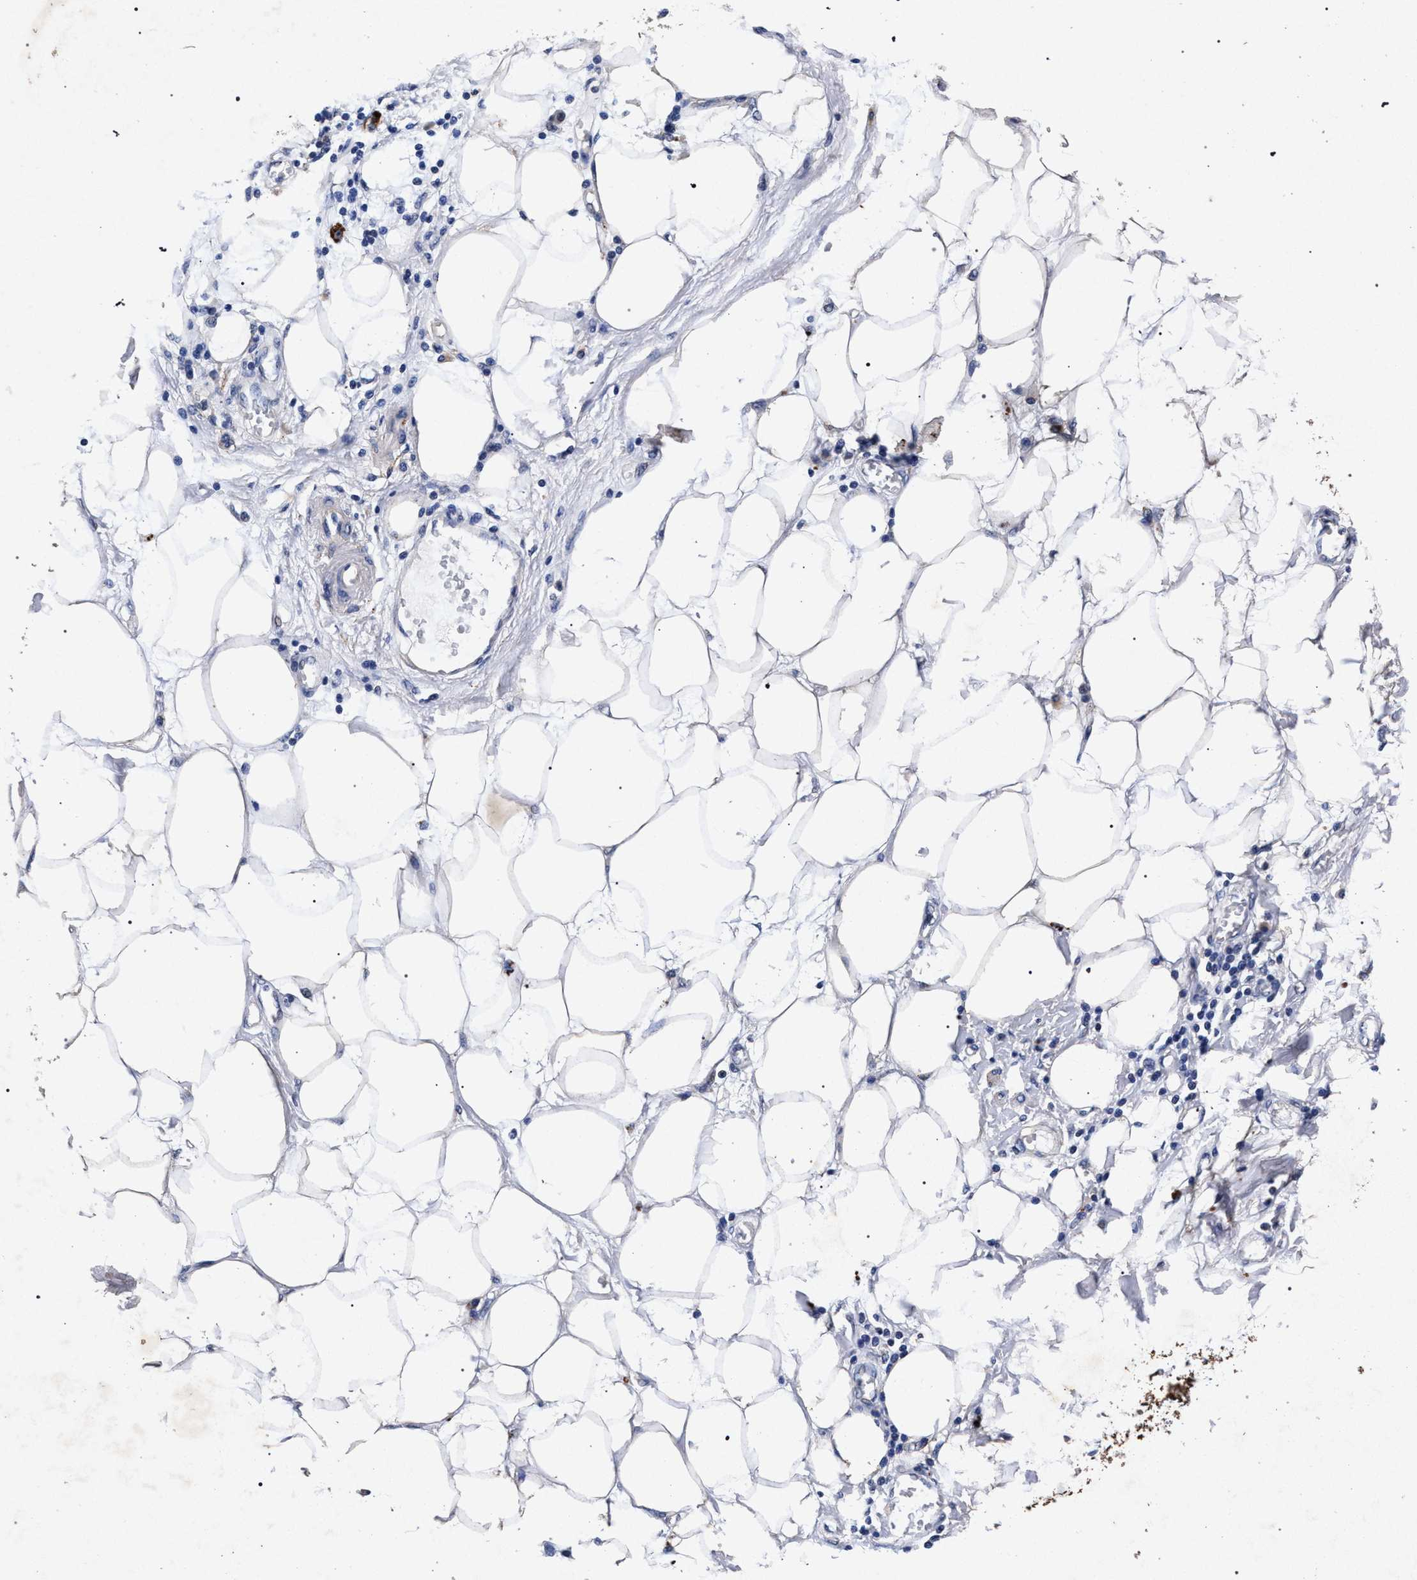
{"staining": {"intensity": "weak", "quantity": ">75%", "location": "cytoplasmic/membranous"}, "tissue": "adipose tissue", "cell_type": "Adipocytes", "image_type": "normal", "snomed": [{"axis": "morphology", "description": "Normal tissue, NOS"}, {"axis": "morphology", "description": "Adenocarcinoma, NOS"}, {"axis": "topography", "description": "Duodenum"}, {"axis": "topography", "description": "Peripheral nerve tissue"}], "caption": "A low amount of weak cytoplasmic/membranous staining is seen in approximately >75% of adipocytes in benign adipose tissue. The protein of interest is stained brown, and the nuclei are stained in blue (DAB IHC with brightfield microscopy, high magnification).", "gene": "ATP1A2", "patient": {"sex": "female", "age": 60}}